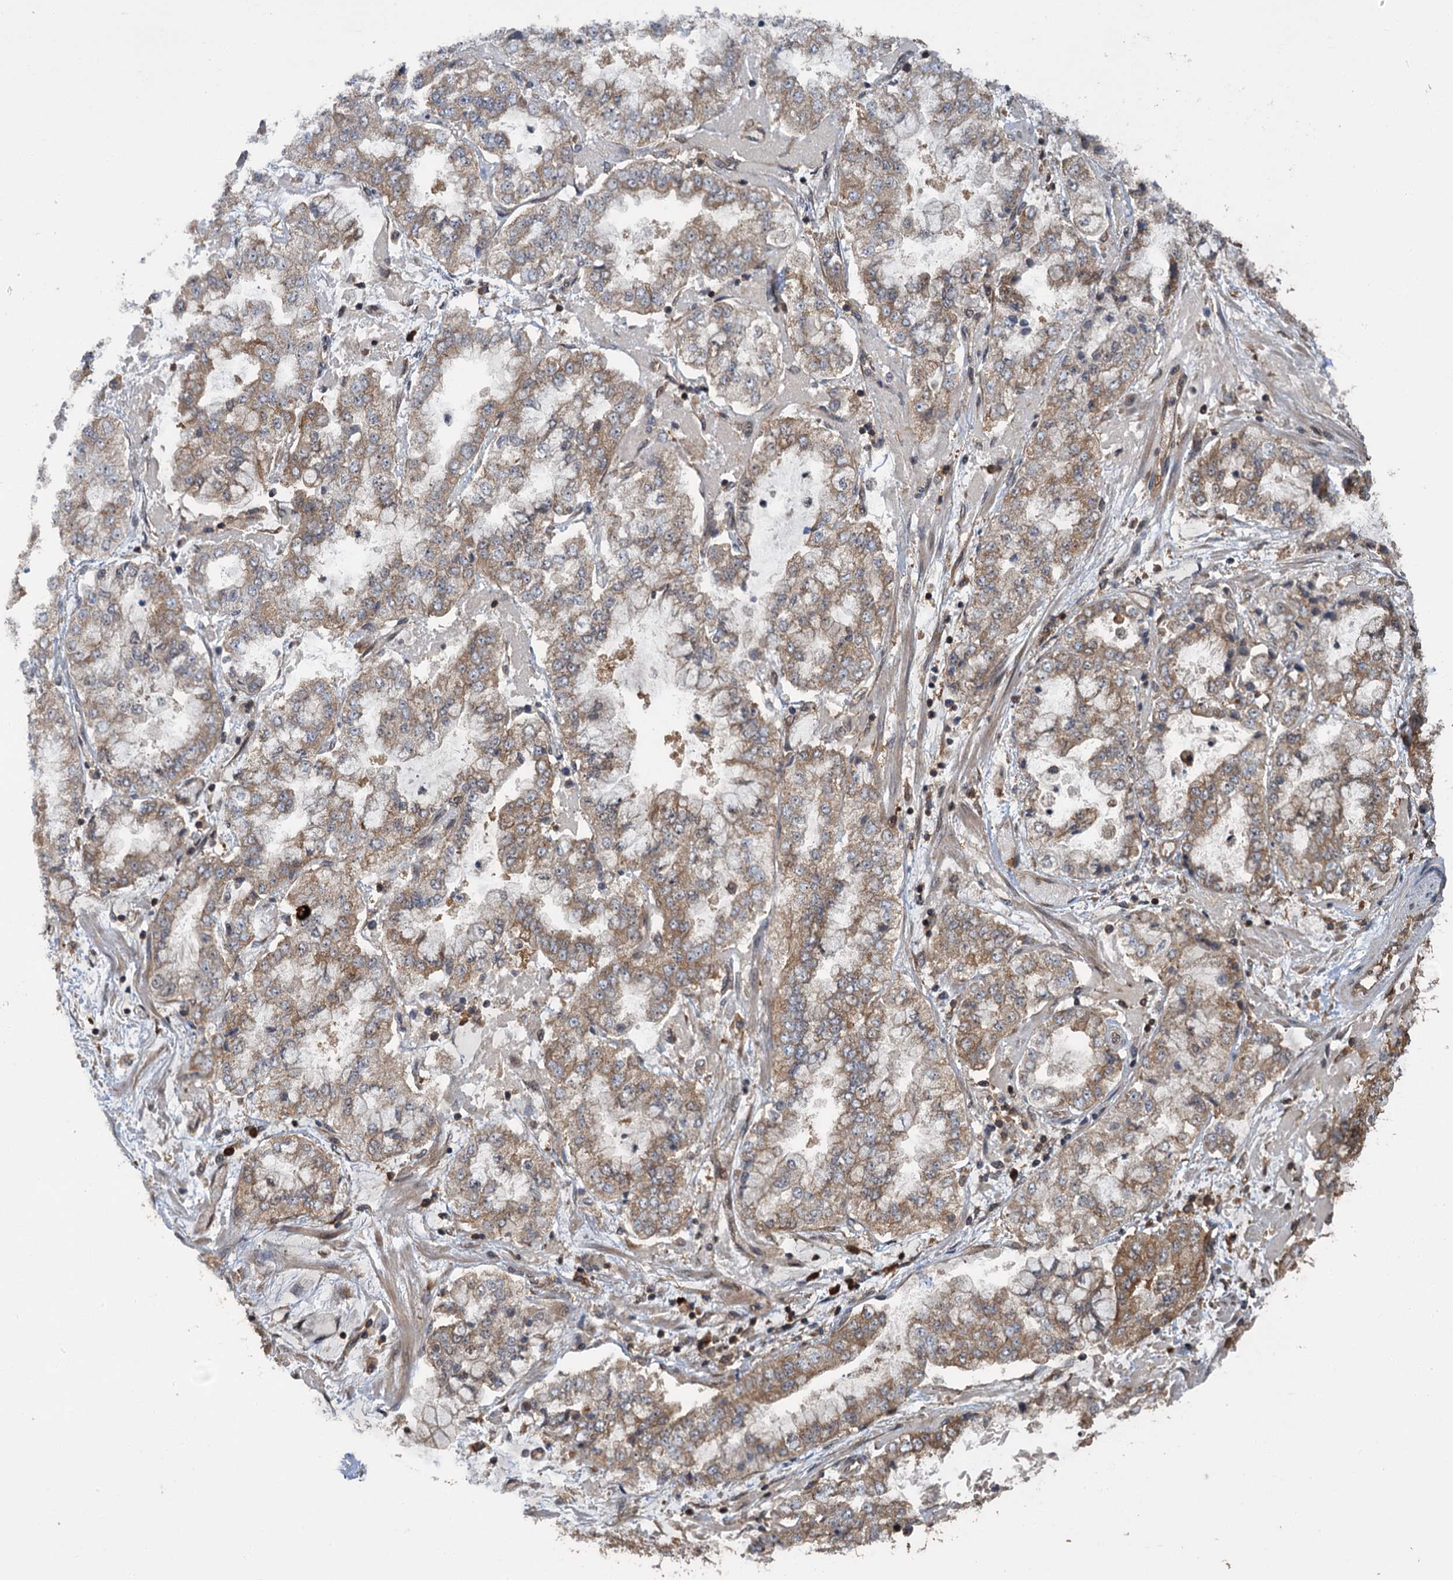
{"staining": {"intensity": "moderate", "quantity": ">75%", "location": "cytoplasmic/membranous"}, "tissue": "stomach cancer", "cell_type": "Tumor cells", "image_type": "cancer", "snomed": [{"axis": "morphology", "description": "Adenocarcinoma, NOS"}, {"axis": "topography", "description": "Stomach"}], "caption": "Stomach cancer was stained to show a protein in brown. There is medium levels of moderate cytoplasmic/membranous staining in about >75% of tumor cells.", "gene": "KANSL2", "patient": {"sex": "male", "age": 76}}